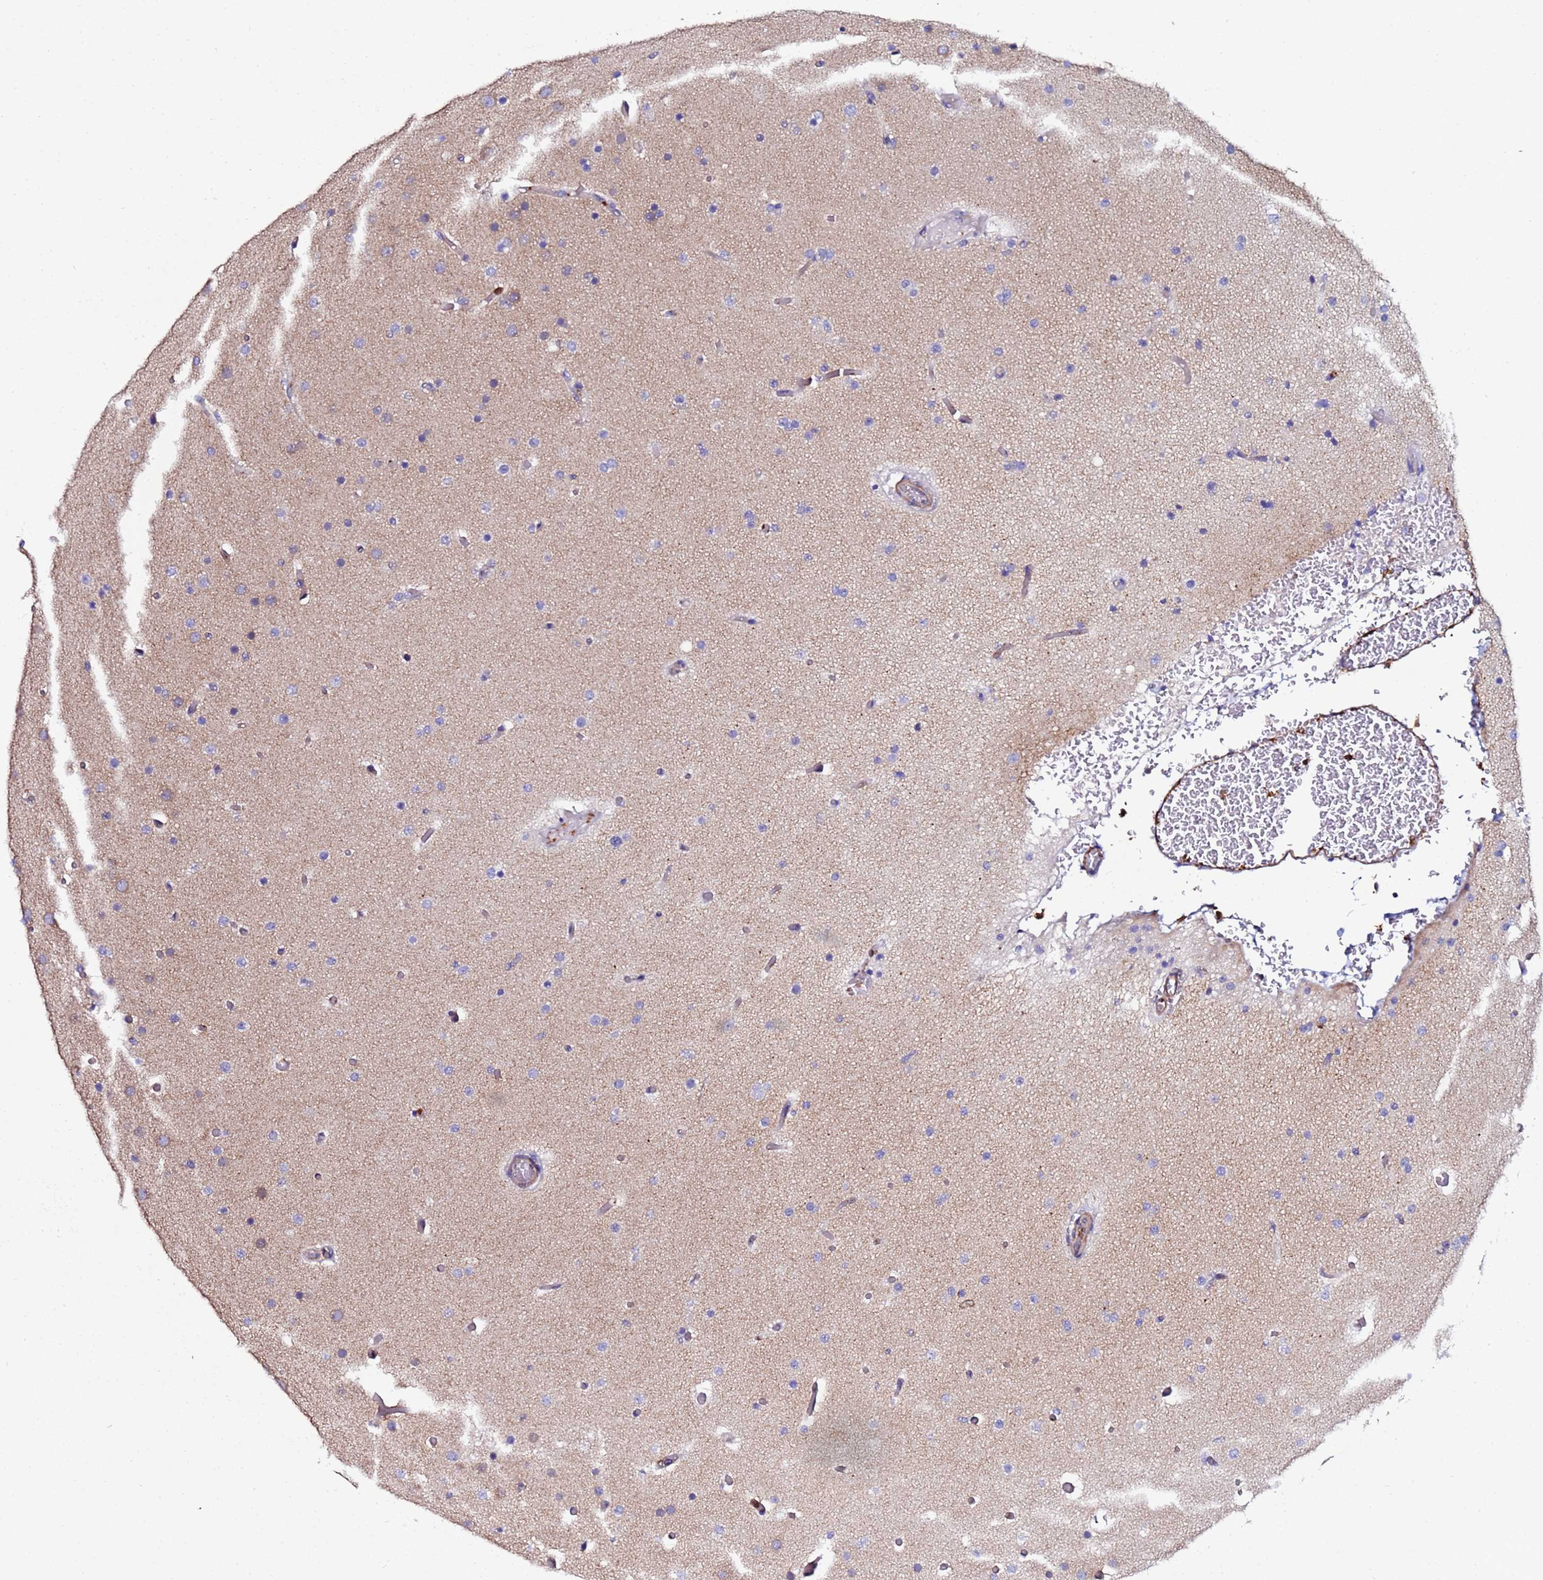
{"staining": {"intensity": "negative", "quantity": "none", "location": "none"}, "tissue": "glioma", "cell_type": "Tumor cells", "image_type": "cancer", "snomed": [{"axis": "morphology", "description": "Glioma, malignant, High grade"}, {"axis": "topography", "description": "Cerebral cortex"}], "caption": "This is an IHC photomicrograph of human glioma. There is no staining in tumor cells.", "gene": "POTEE", "patient": {"sex": "female", "age": 36}}